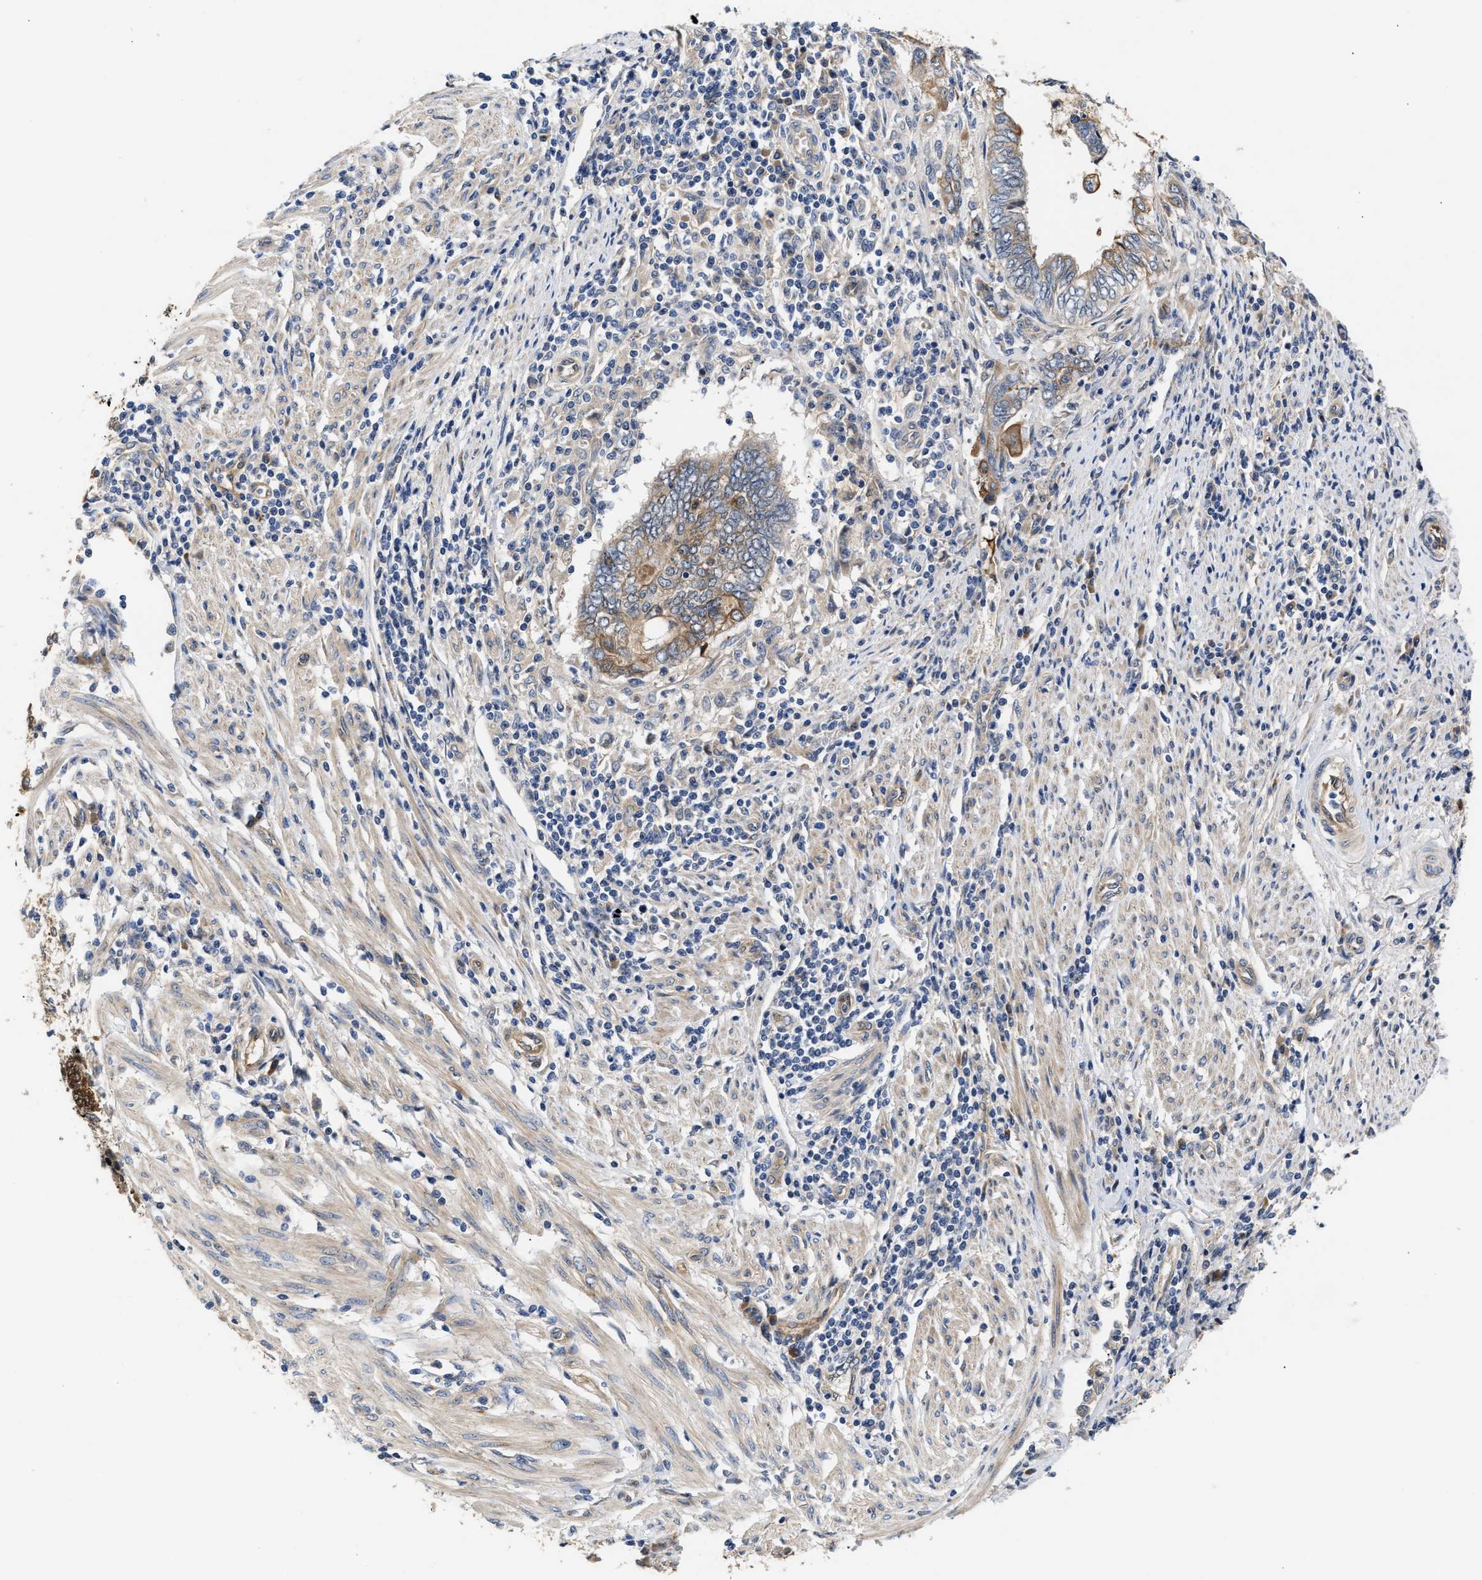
{"staining": {"intensity": "moderate", "quantity": "<25%", "location": "cytoplasmic/membranous"}, "tissue": "endometrial cancer", "cell_type": "Tumor cells", "image_type": "cancer", "snomed": [{"axis": "morphology", "description": "Adenocarcinoma, NOS"}, {"axis": "topography", "description": "Uterus"}, {"axis": "topography", "description": "Endometrium"}], "caption": "The photomicrograph displays a brown stain indicating the presence of a protein in the cytoplasmic/membranous of tumor cells in endometrial cancer.", "gene": "CCDC146", "patient": {"sex": "female", "age": 70}}